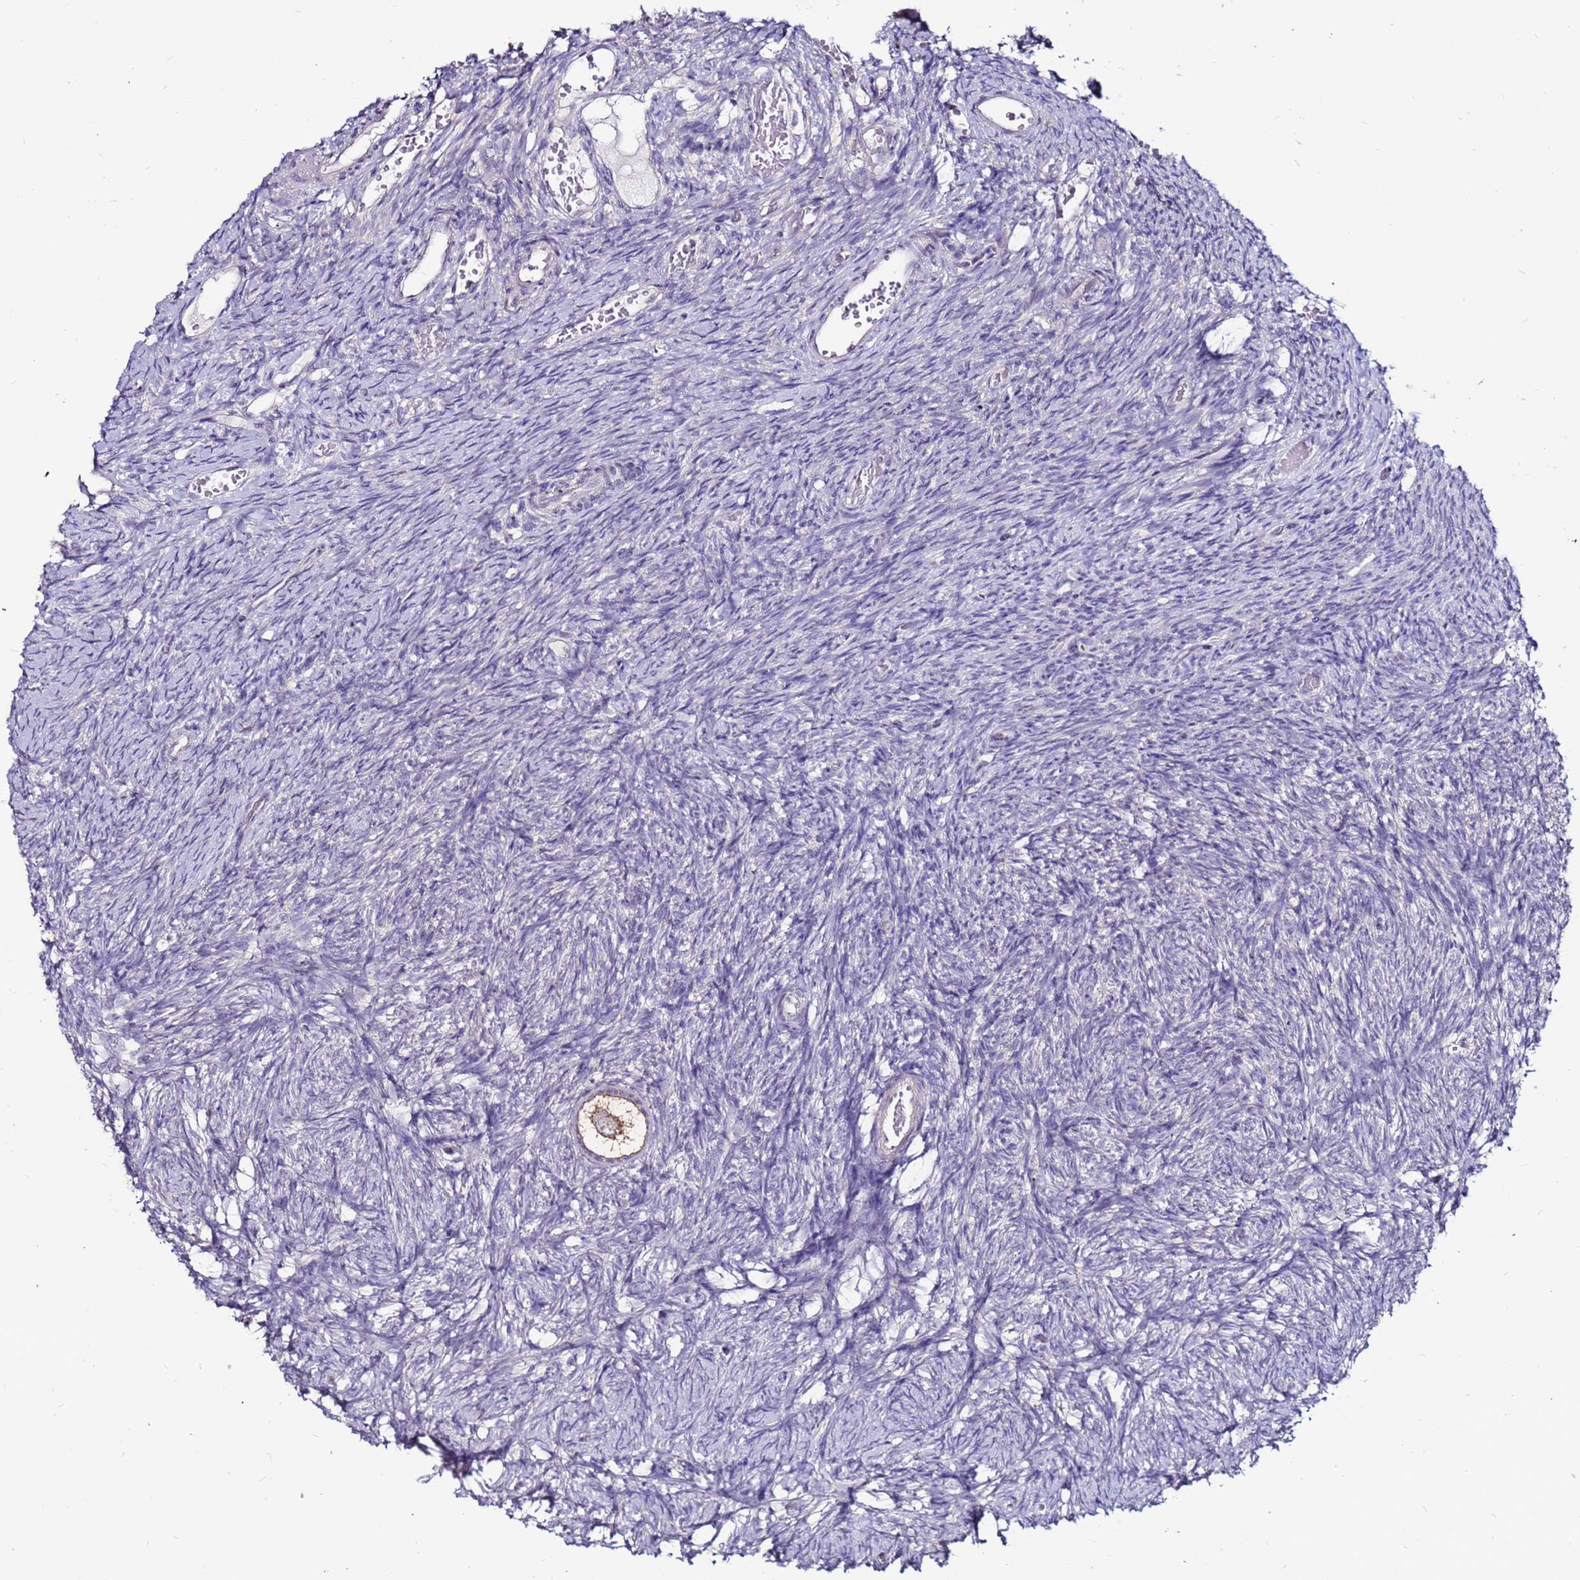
{"staining": {"intensity": "weak", "quantity": ">75%", "location": "cytoplasmic/membranous"}, "tissue": "ovary", "cell_type": "Follicle cells", "image_type": "normal", "snomed": [{"axis": "morphology", "description": "Normal tissue, NOS"}, {"axis": "topography", "description": "Ovary"}], "caption": "Immunohistochemical staining of normal human ovary reveals weak cytoplasmic/membranous protein expression in approximately >75% of follicle cells.", "gene": "SLC44A3", "patient": {"sex": "female", "age": 39}}